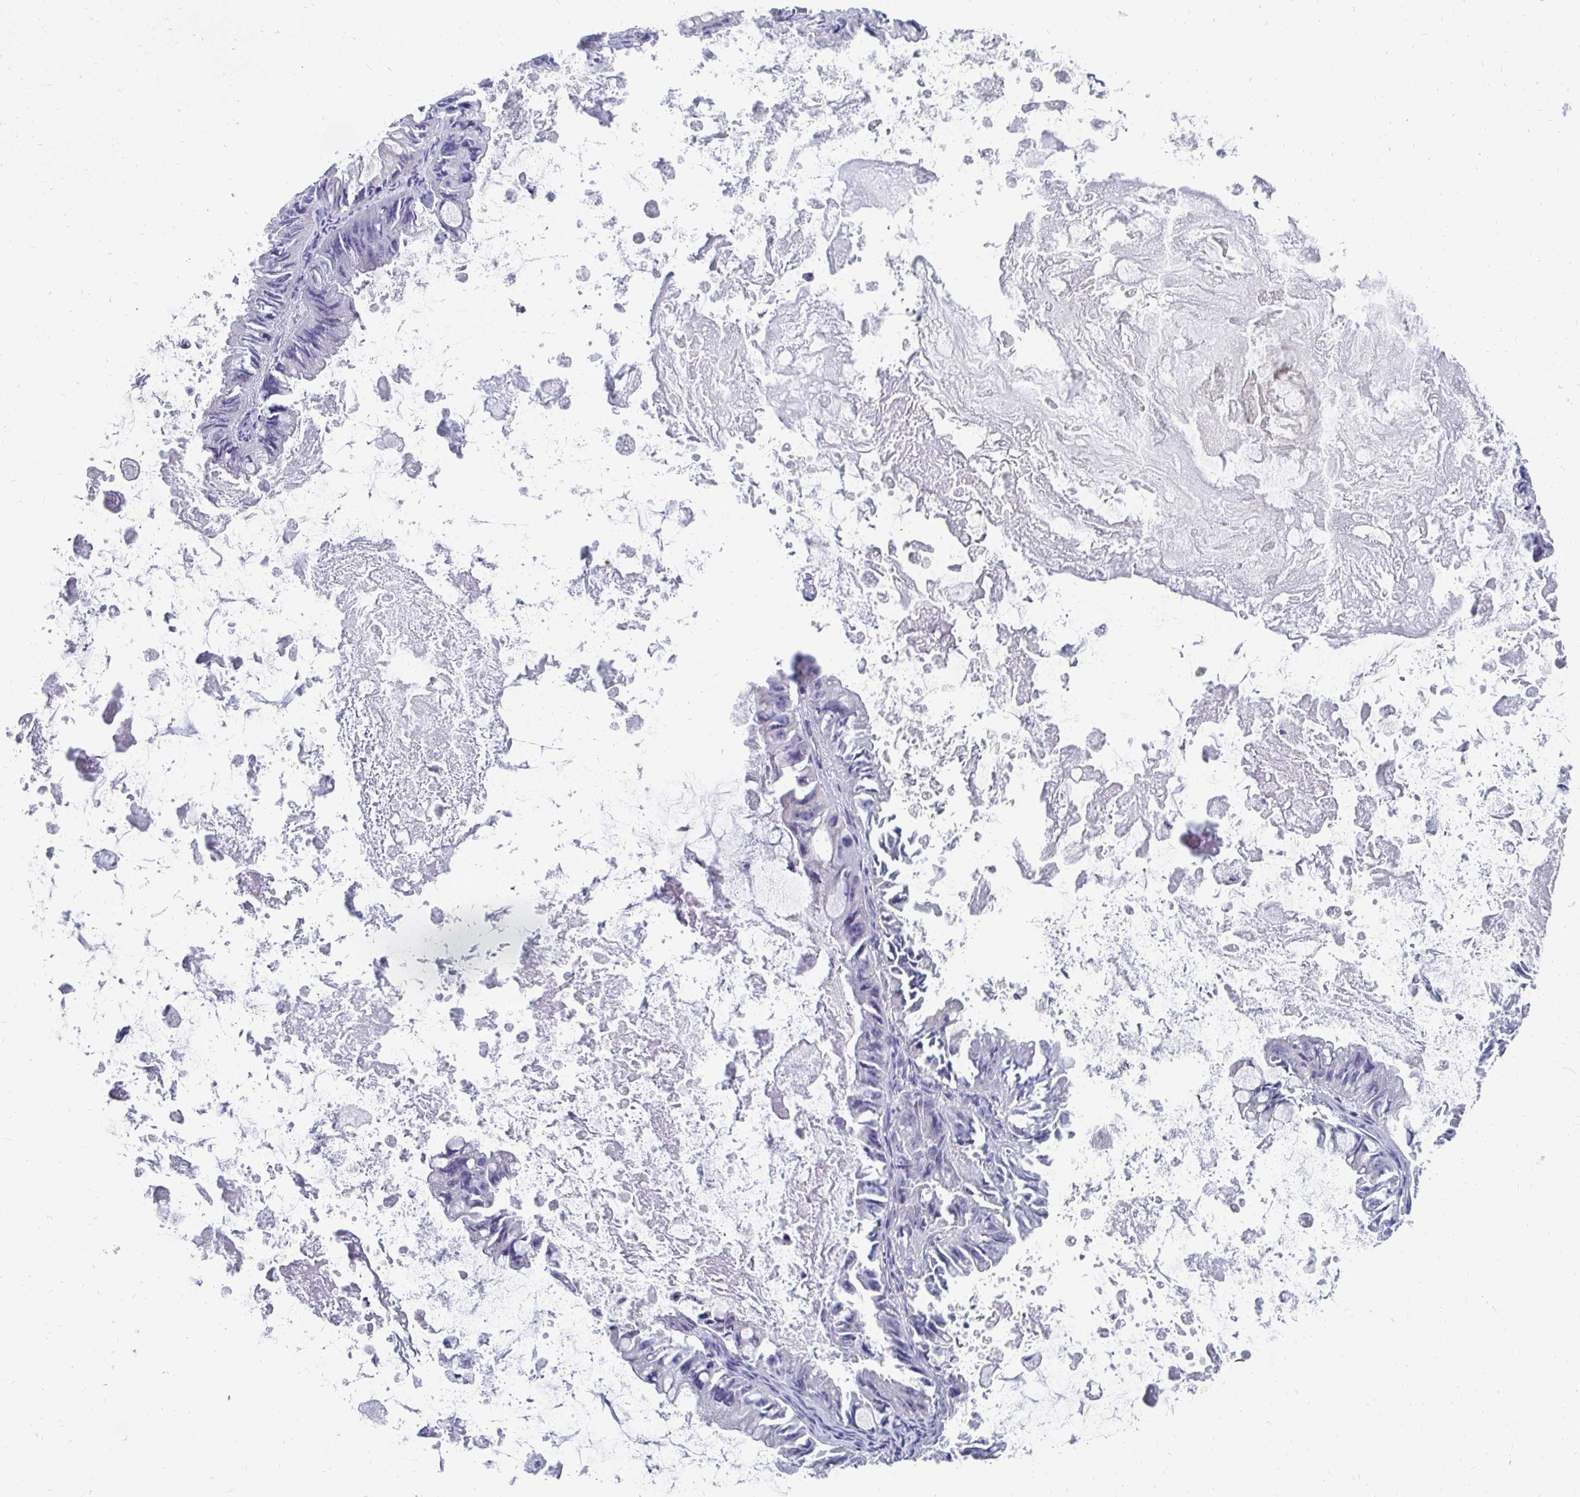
{"staining": {"intensity": "negative", "quantity": "none", "location": "none"}, "tissue": "ovarian cancer", "cell_type": "Tumor cells", "image_type": "cancer", "snomed": [{"axis": "morphology", "description": "Cystadenocarcinoma, mucinous, NOS"}, {"axis": "topography", "description": "Ovary"}], "caption": "Immunohistochemistry (IHC) micrograph of human mucinous cystadenocarcinoma (ovarian) stained for a protein (brown), which demonstrates no positivity in tumor cells. (DAB (3,3'-diaminobenzidine) immunohistochemistry, high magnification).", "gene": "SYCP3", "patient": {"sex": "female", "age": 61}}